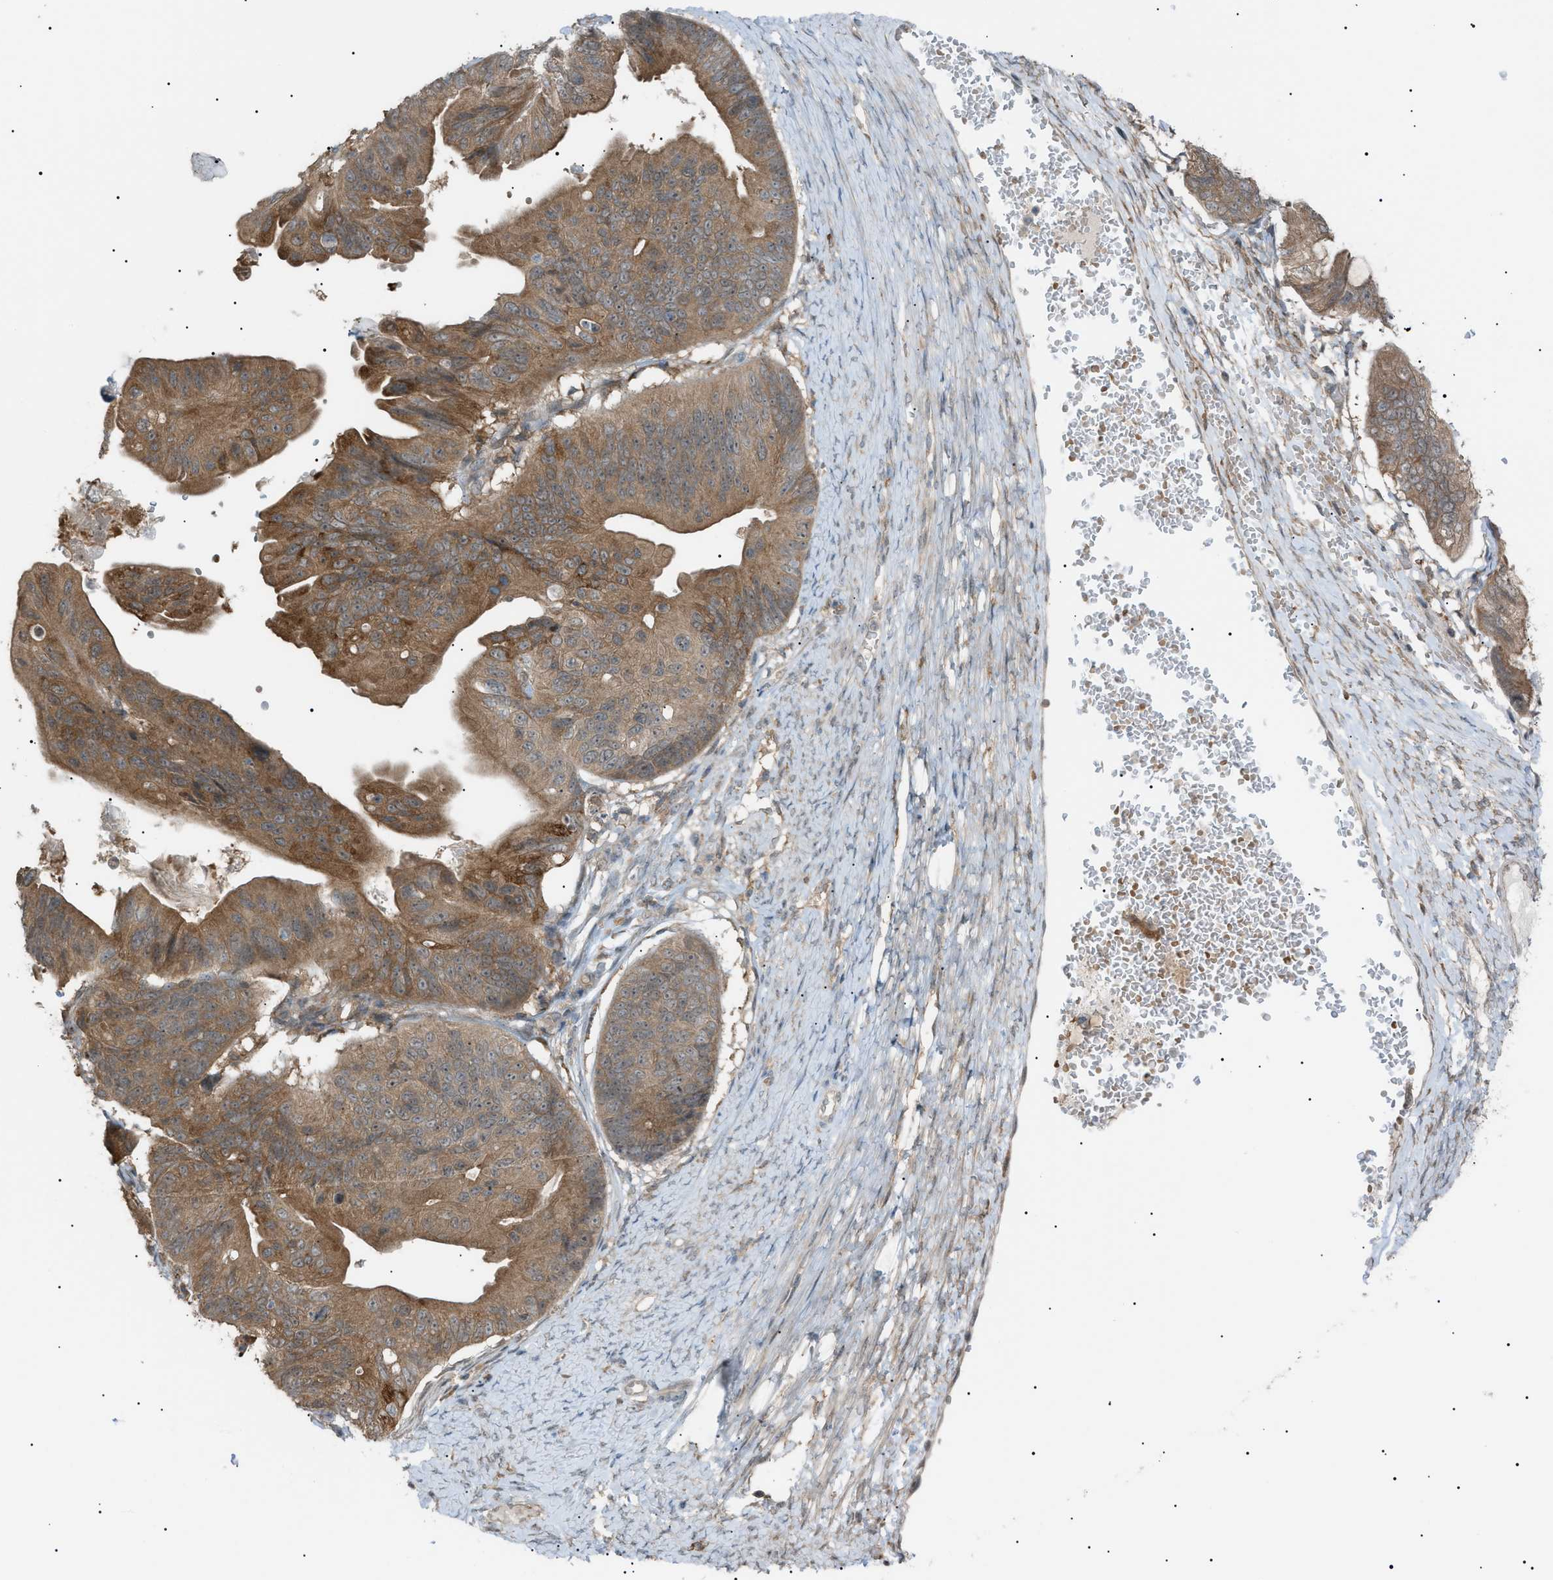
{"staining": {"intensity": "moderate", "quantity": ">75%", "location": "cytoplasmic/membranous"}, "tissue": "ovarian cancer", "cell_type": "Tumor cells", "image_type": "cancer", "snomed": [{"axis": "morphology", "description": "Cystadenocarcinoma, mucinous, NOS"}, {"axis": "topography", "description": "Ovary"}], "caption": "Immunohistochemical staining of human ovarian cancer (mucinous cystadenocarcinoma) exhibits moderate cytoplasmic/membranous protein expression in about >75% of tumor cells.", "gene": "LPIN2", "patient": {"sex": "female", "age": 61}}